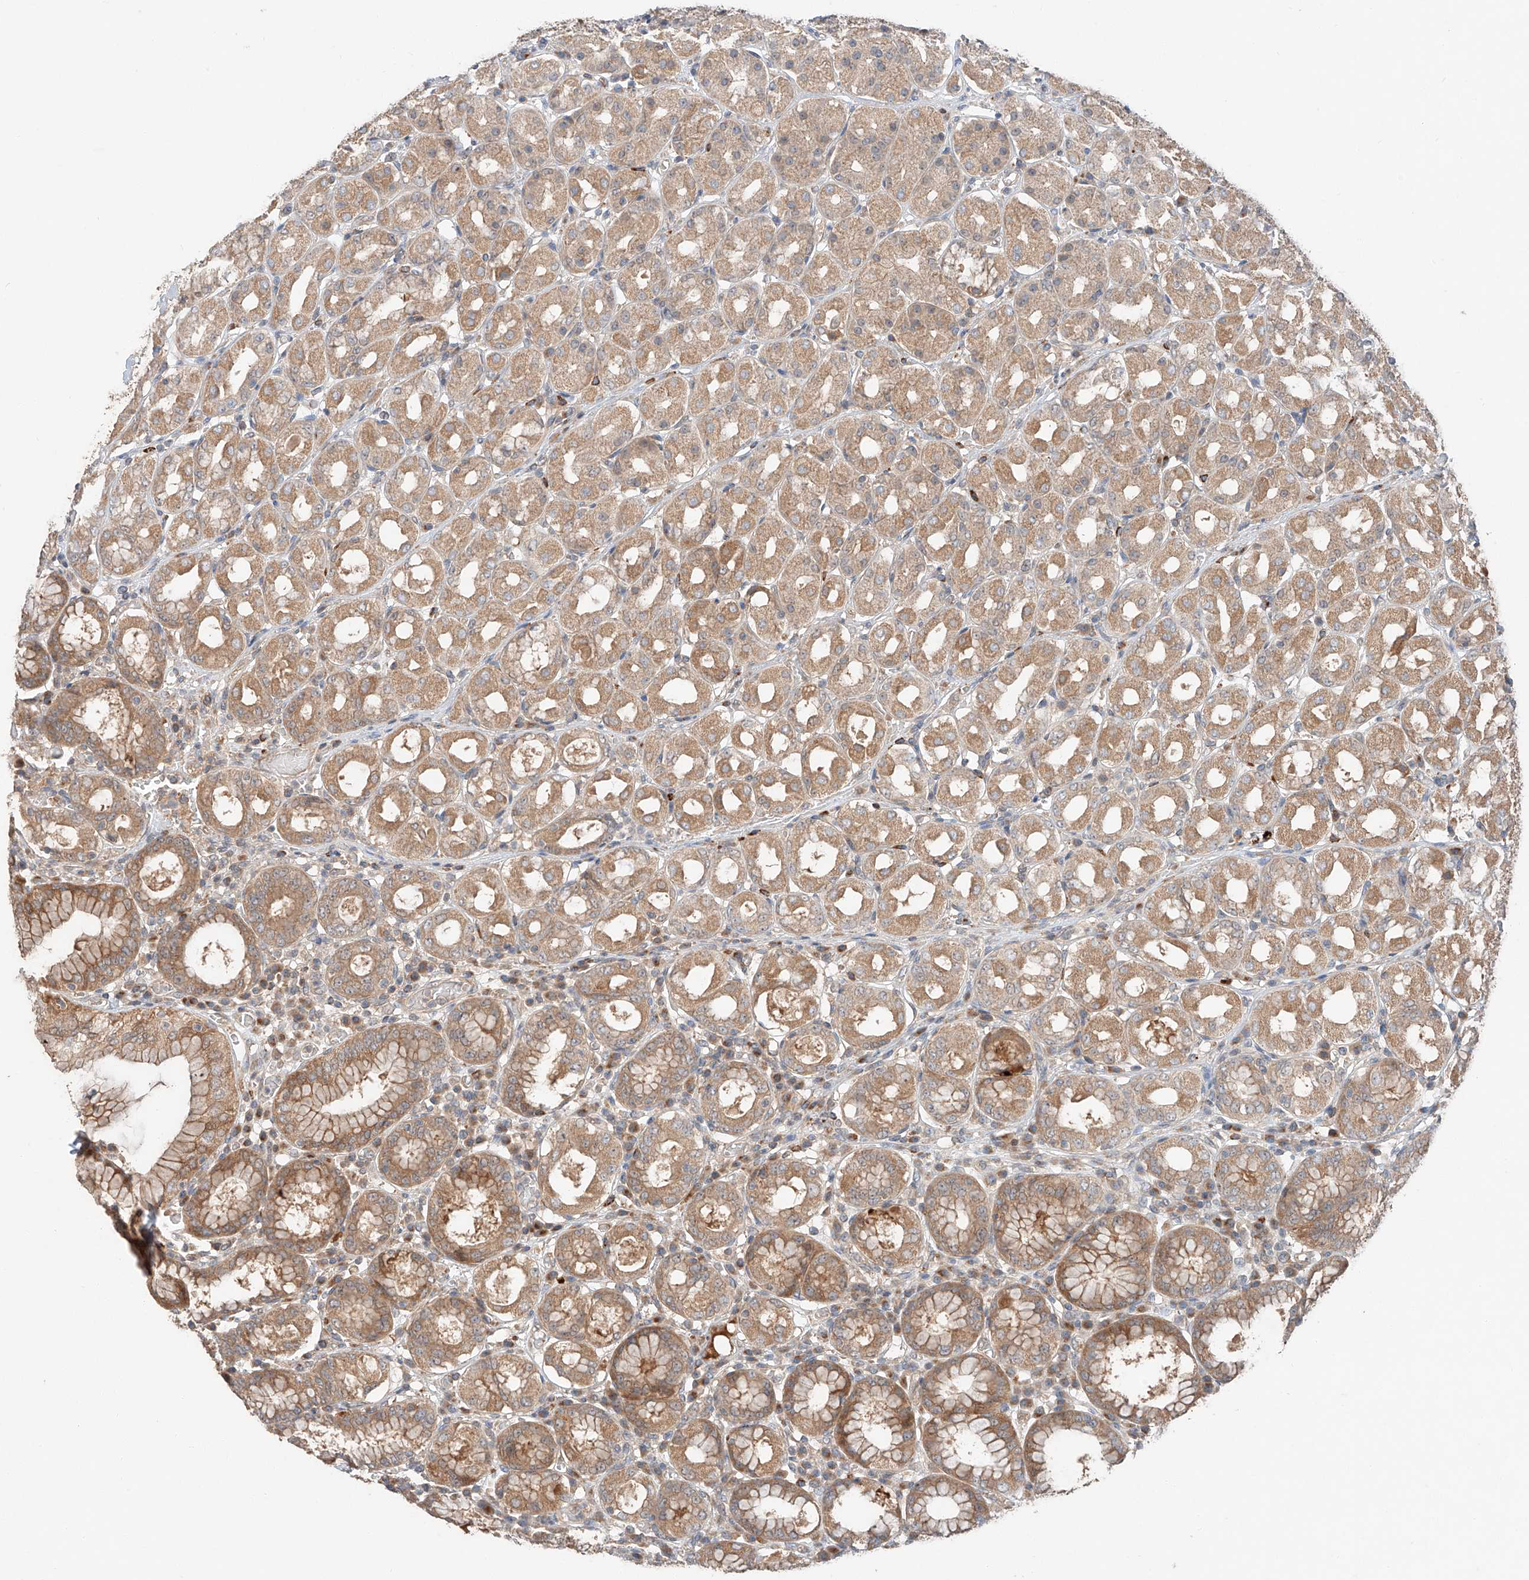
{"staining": {"intensity": "moderate", "quantity": ">75%", "location": "cytoplasmic/membranous"}, "tissue": "stomach", "cell_type": "Glandular cells", "image_type": "normal", "snomed": [{"axis": "morphology", "description": "Normal tissue, NOS"}, {"axis": "topography", "description": "Stomach"}, {"axis": "topography", "description": "Stomach, lower"}], "caption": "IHC histopathology image of benign stomach: stomach stained using immunohistochemistry shows medium levels of moderate protein expression localized specifically in the cytoplasmic/membranous of glandular cells, appearing as a cytoplasmic/membranous brown color.", "gene": "XPNPEP1", "patient": {"sex": "female", "age": 56}}